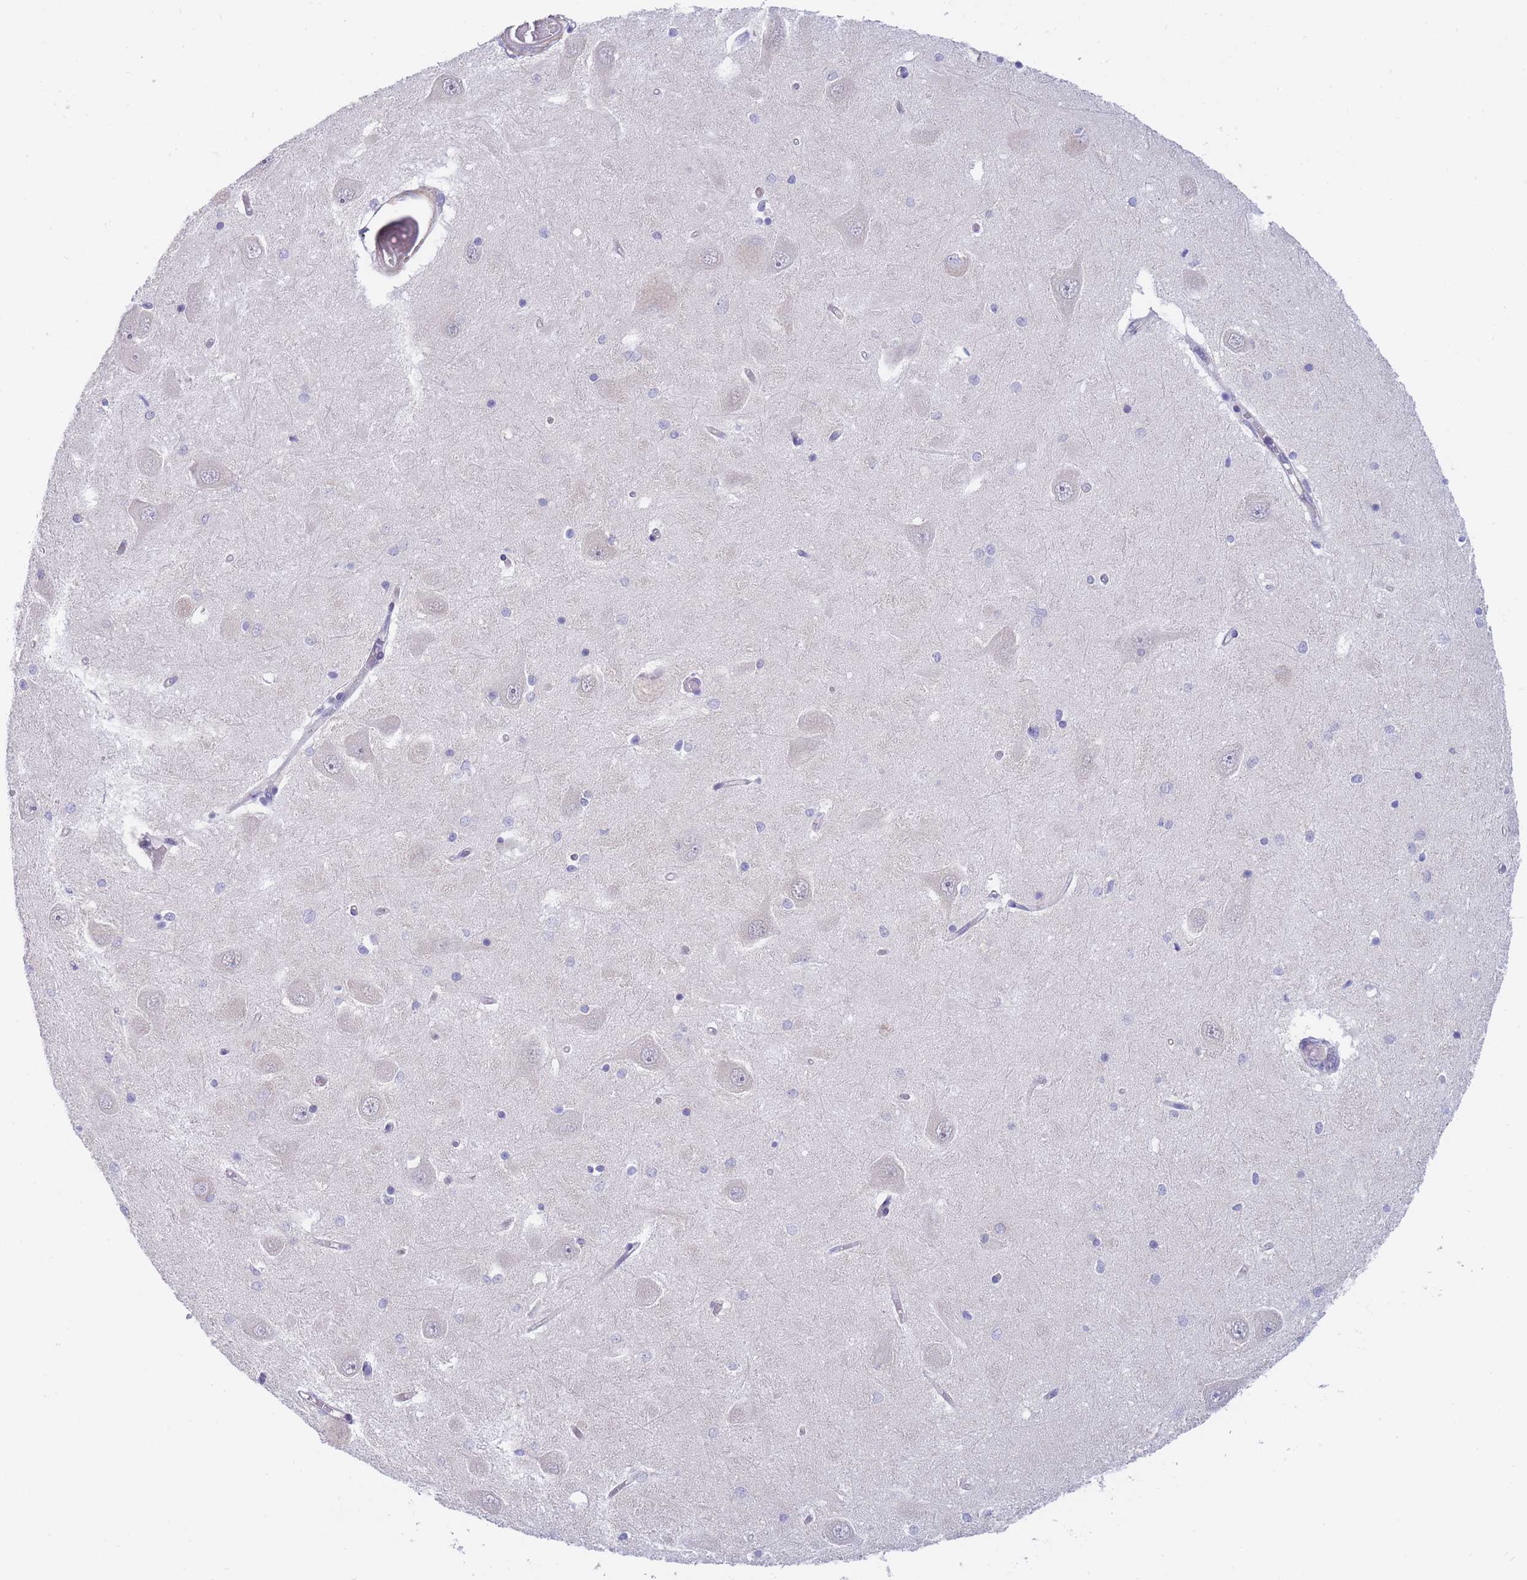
{"staining": {"intensity": "negative", "quantity": "none", "location": "none"}, "tissue": "hippocampus", "cell_type": "Glial cells", "image_type": "normal", "snomed": [{"axis": "morphology", "description": "Normal tissue, NOS"}, {"axis": "topography", "description": "Hippocampus"}], "caption": "IHC histopathology image of normal hippocampus: hippocampus stained with DAB exhibits no significant protein staining in glial cells.", "gene": "SUGT1", "patient": {"sex": "male", "age": 45}}